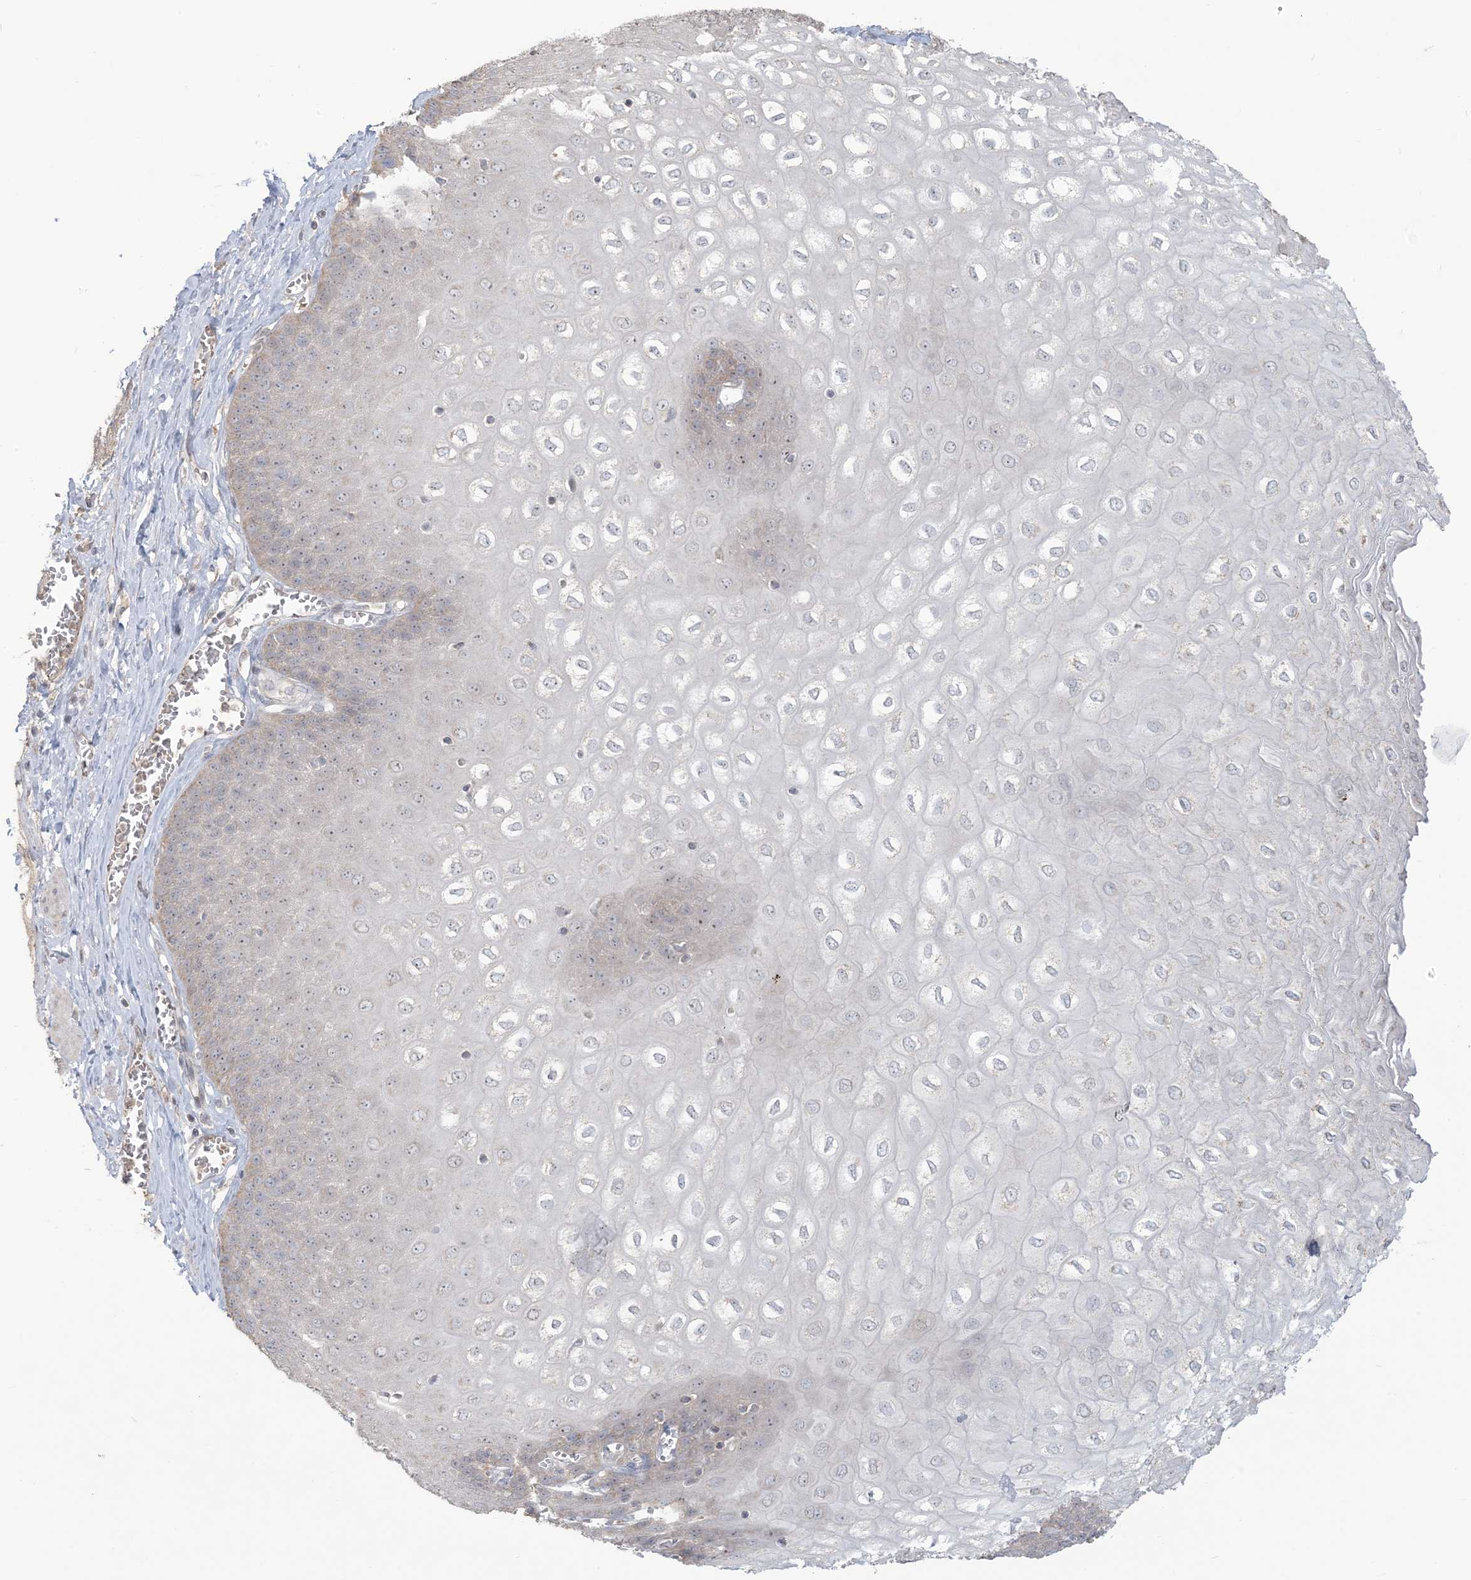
{"staining": {"intensity": "weak", "quantity": "<25%", "location": "cytoplasmic/membranous"}, "tissue": "esophagus", "cell_type": "Squamous epithelial cells", "image_type": "normal", "snomed": [{"axis": "morphology", "description": "Normal tissue, NOS"}, {"axis": "topography", "description": "Esophagus"}], "caption": "This is an immunohistochemistry (IHC) image of normal esophagus. There is no expression in squamous epithelial cells.", "gene": "KLHL18", "patient": {"sex": "male", "age": 60}}